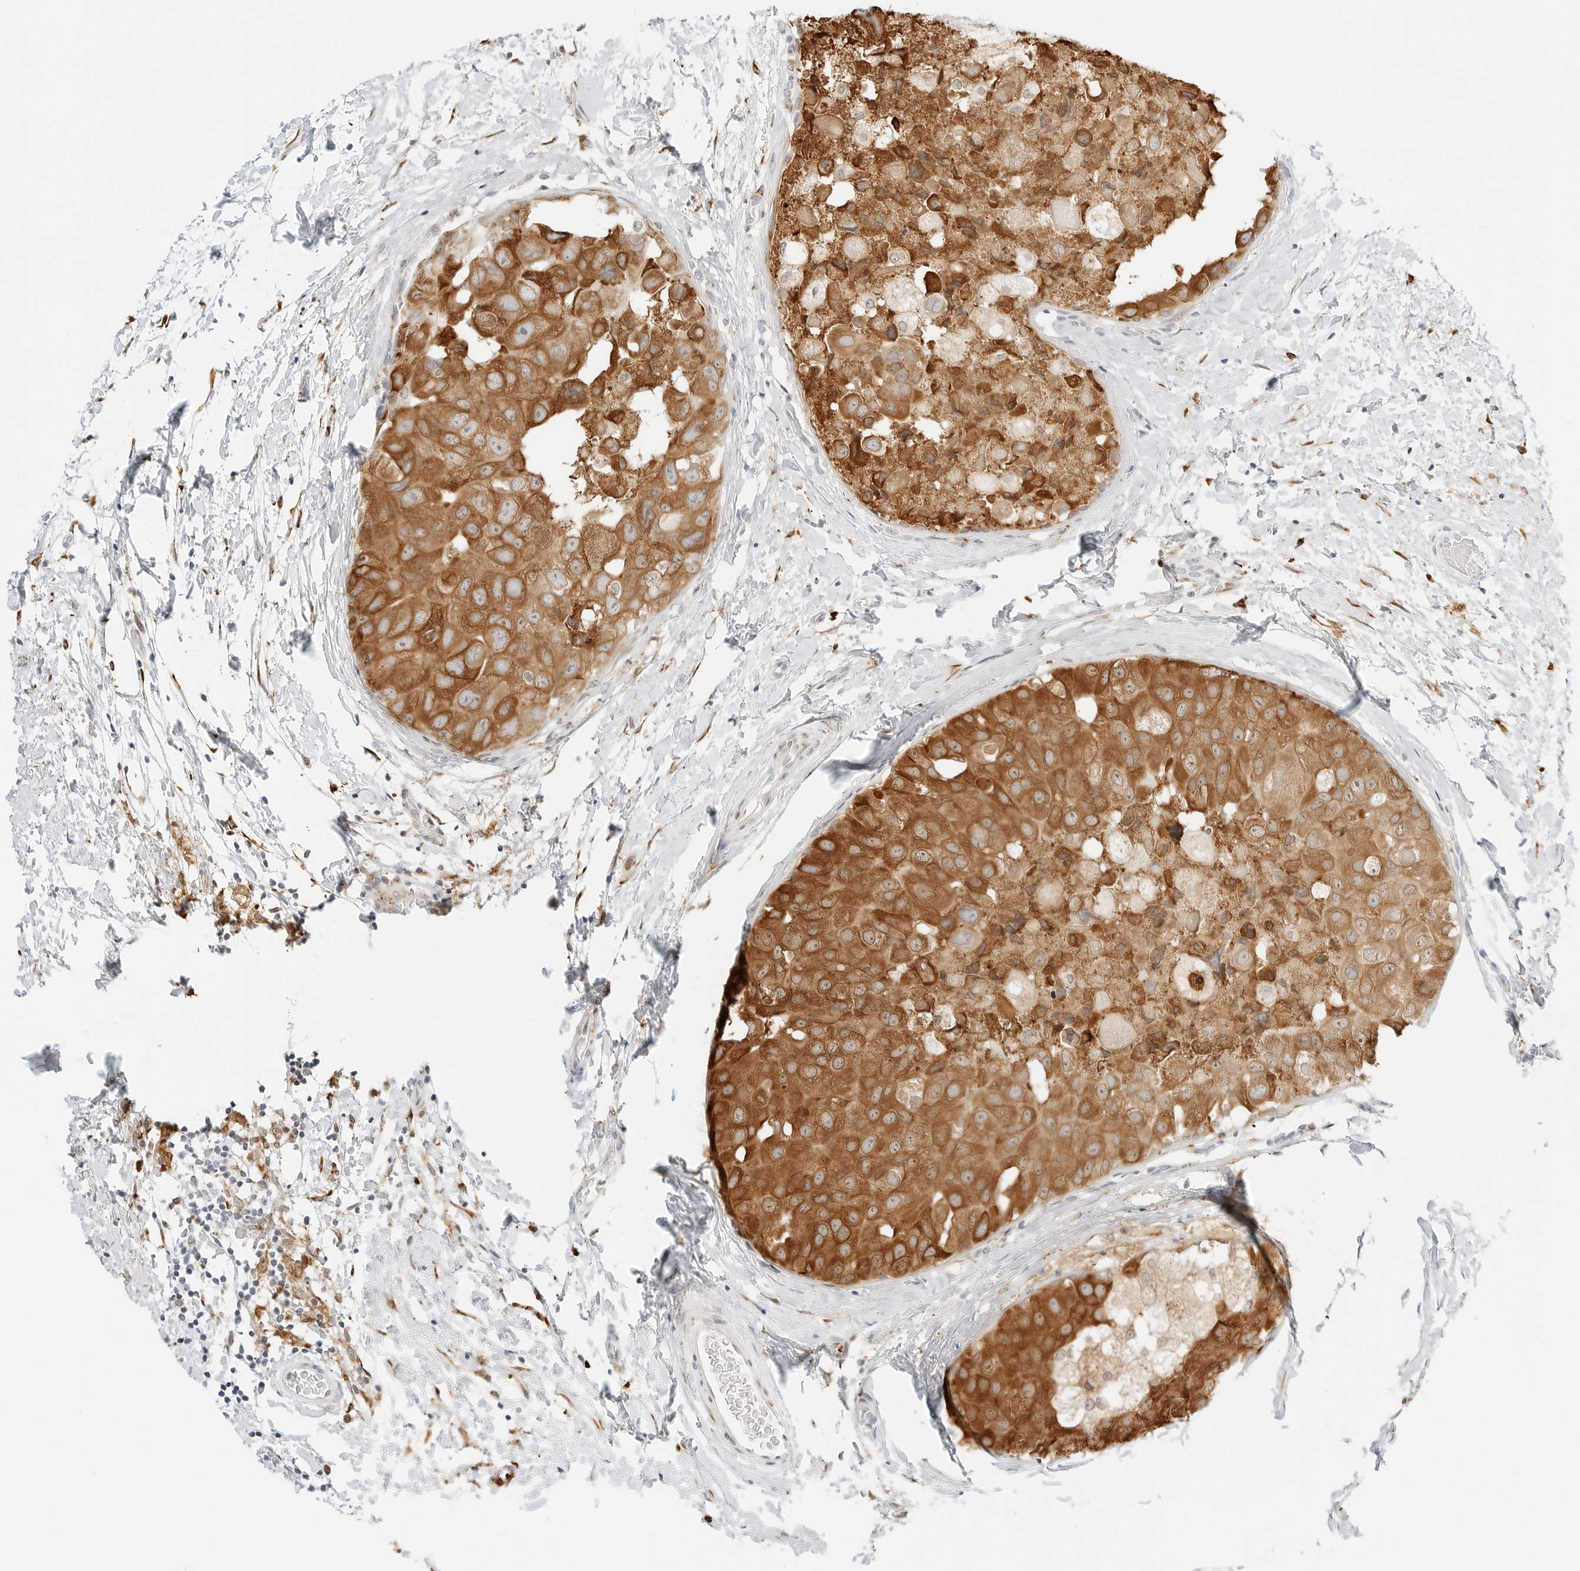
{"staining": {"intensity": "moderate", "quantity": ">75%", "location": "cytoplasmic/membranous"}, "tissue": "breast cancer", "cell_type": "Tumor cells", "image_type": "cancer", "snomed": [{"axis": "morphology", "description": "Duct carcinoma"}, {"axis": "topography", "description": "Breast"}], "caption": "Immunohistochemistry (IHC) (DAB) staining of human breast cancer (intraductal carcinoma) reveals moderate cytoplasmic/membranous protein positivity in approximately >75% of tumor cells. Nuclei are stained in blue.", "gene": "THEM4", "patient": {"sex": "female", "age": 62}}